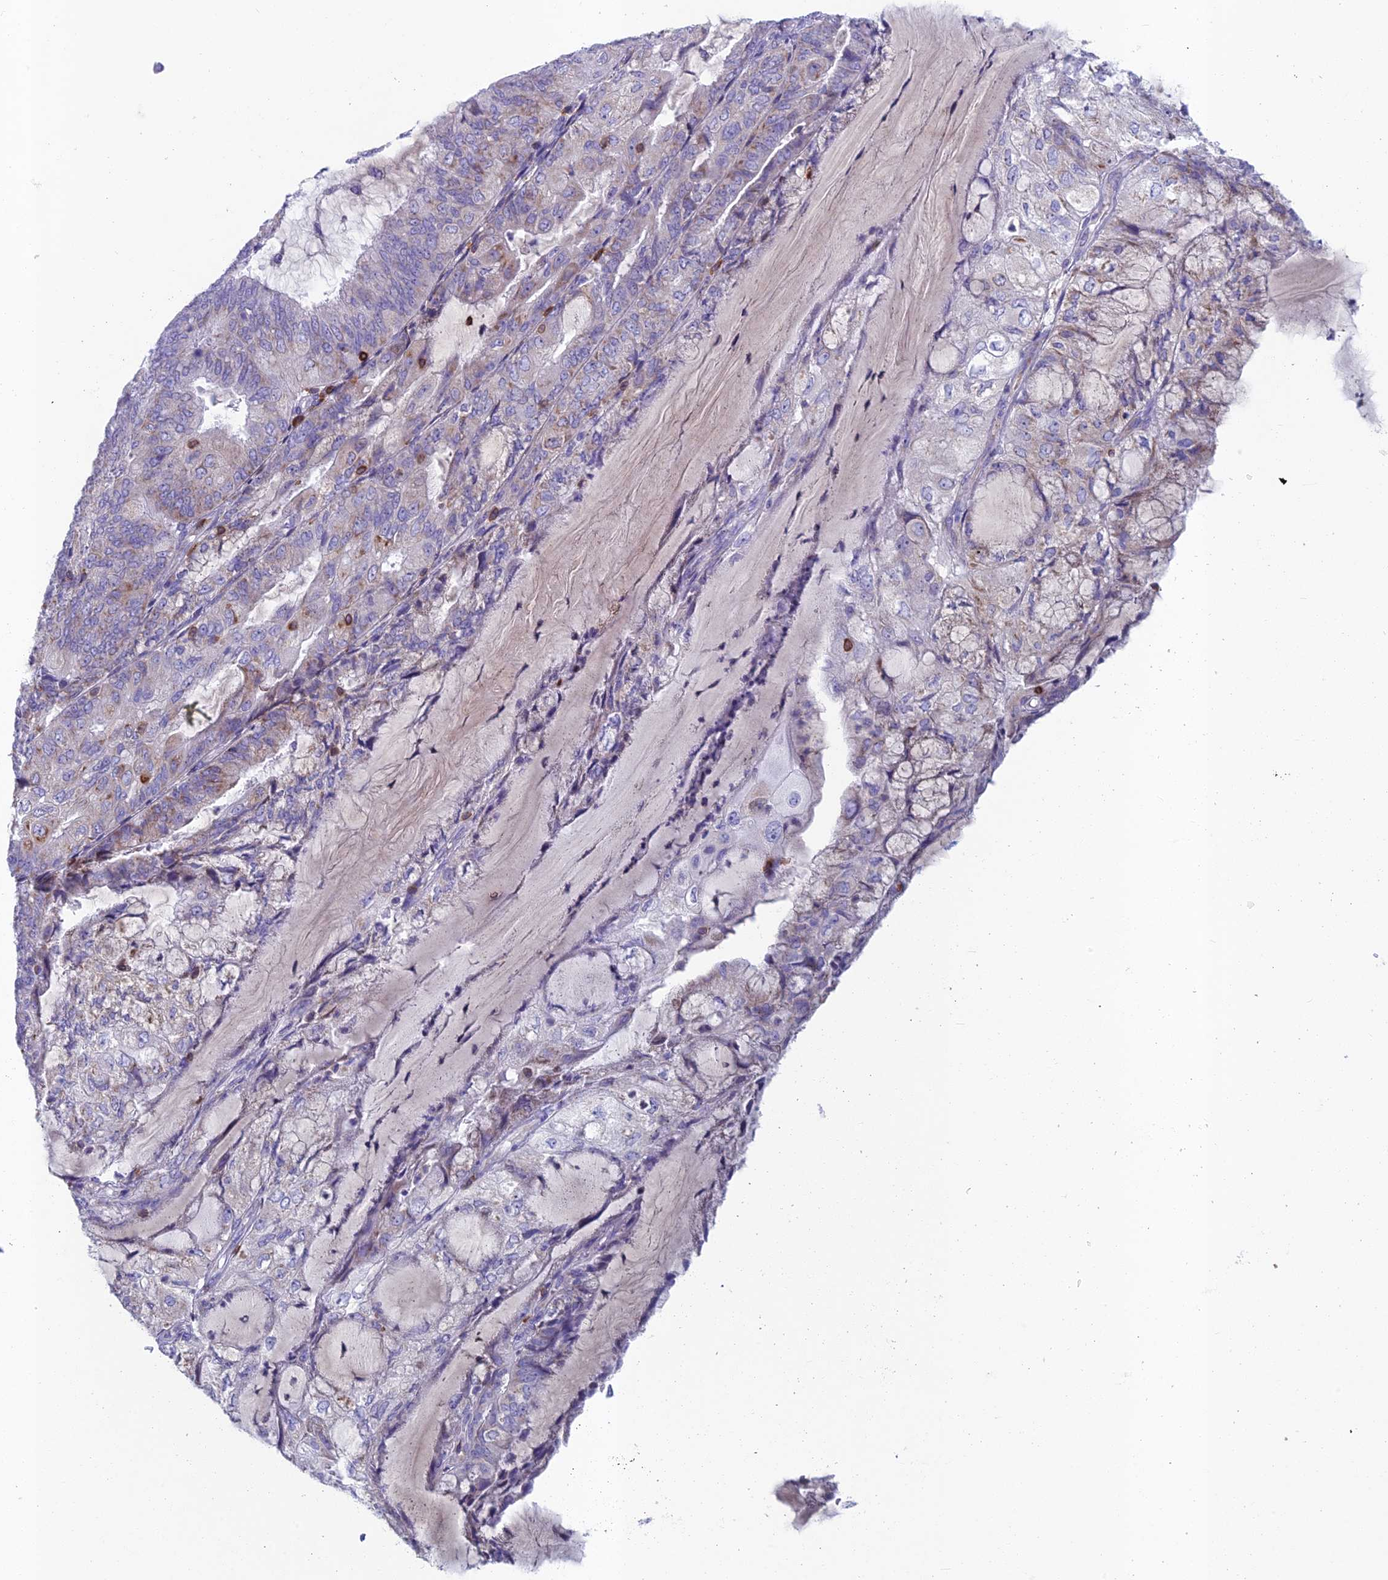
{"staining": {"intensity": "negative", "quantity": "none", "location": "none"}, "tissue": "endometrial cancer", "cell_type": "Tumor cells", "image_type": "cancer", "snomed": [{"axis": "morphology", "description": "Adenocarcinoma, NOS"}, {"axis": "topography", "description": "Endometrium"}], "caption": "The histopathology image exhibits no significant expression in tumor cells of endometrial adenocarcinoma.", "gene": "ABI3BP", "patient": {"sex": "female", "age": 81}}